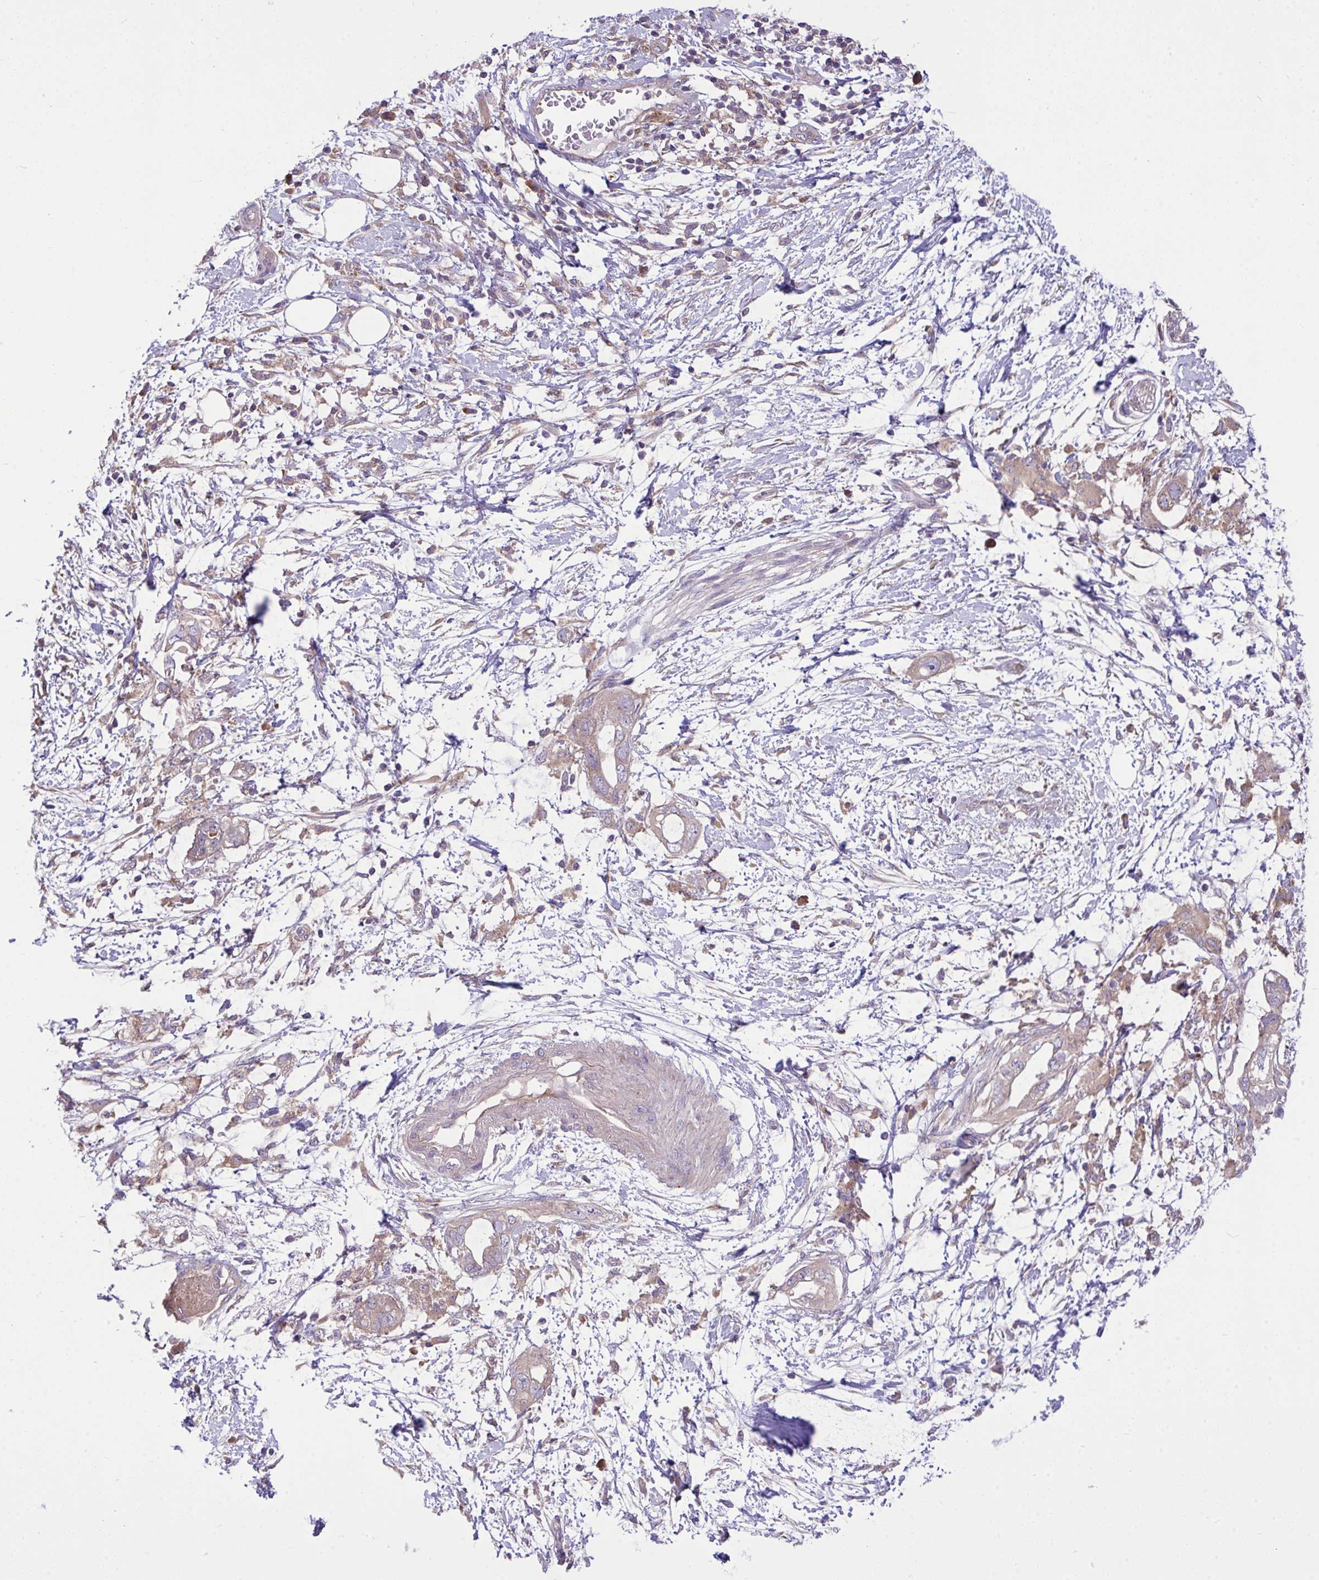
{"staining": {"intensity": "weak", "quantity": "25%-75%", "location": "cytoplasmic/membranous"}, "tissue": "pancreatic cancer", "cell_type": "Tumor cells", "image_type": "cancer", "snomed": [{"axis": "morphology", "description": "Adenocarcinoma, NOS"}, {"axis": "topography", "description": "Pancreas"}], "caption": "IHC of human pancreatic adenocarcinoma demonstrates low levels of weak cytoplasmic/membranous expression in about 25%-75% of tumor cells.", "gene": "GRB14", "patient": {"sex": "female", "age": 72}}